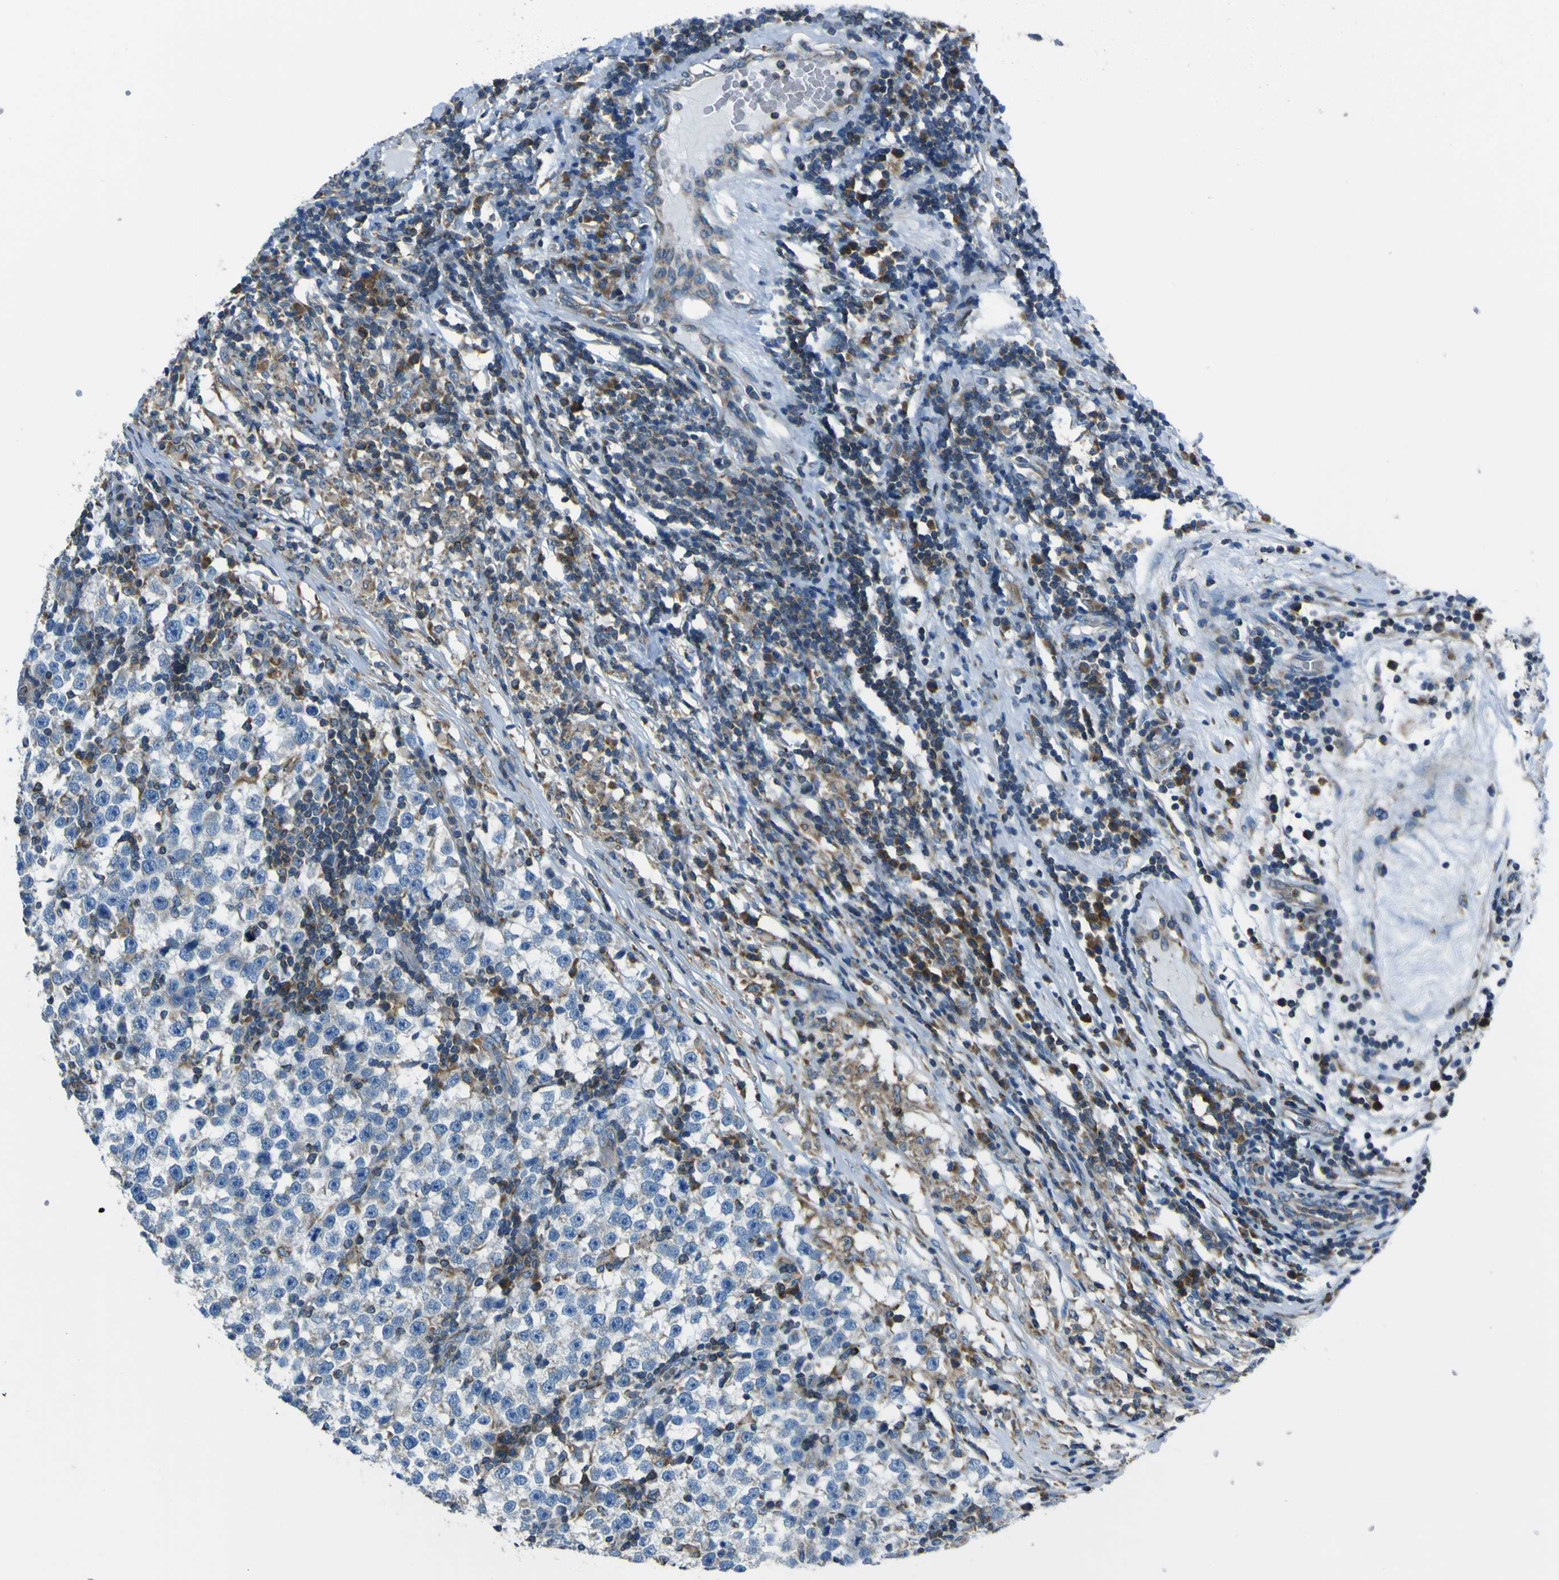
{"staining": {"intensity": "negative", "quantity": "none", "location": "none"}, "tissue": "testis cancer", "cell_type": "Tumor cells", "image_type": "cancer", "snomed": [{"axis": "morphology", "description": "Seminoma, NOS"}, {"axis": "topography", "description": "Testis"}], "caption": "Testis cancer (seminoma) was stained to show a protein in brown. There is no significant expression in tumor cells. (DAB (3,3'-diaminobenzidine) immunohistochemistry (IHC) visualized using brightfield microscopy, high magnification).", "gene": "STIM1", "patient": {"sex": "male", "age": 43}}